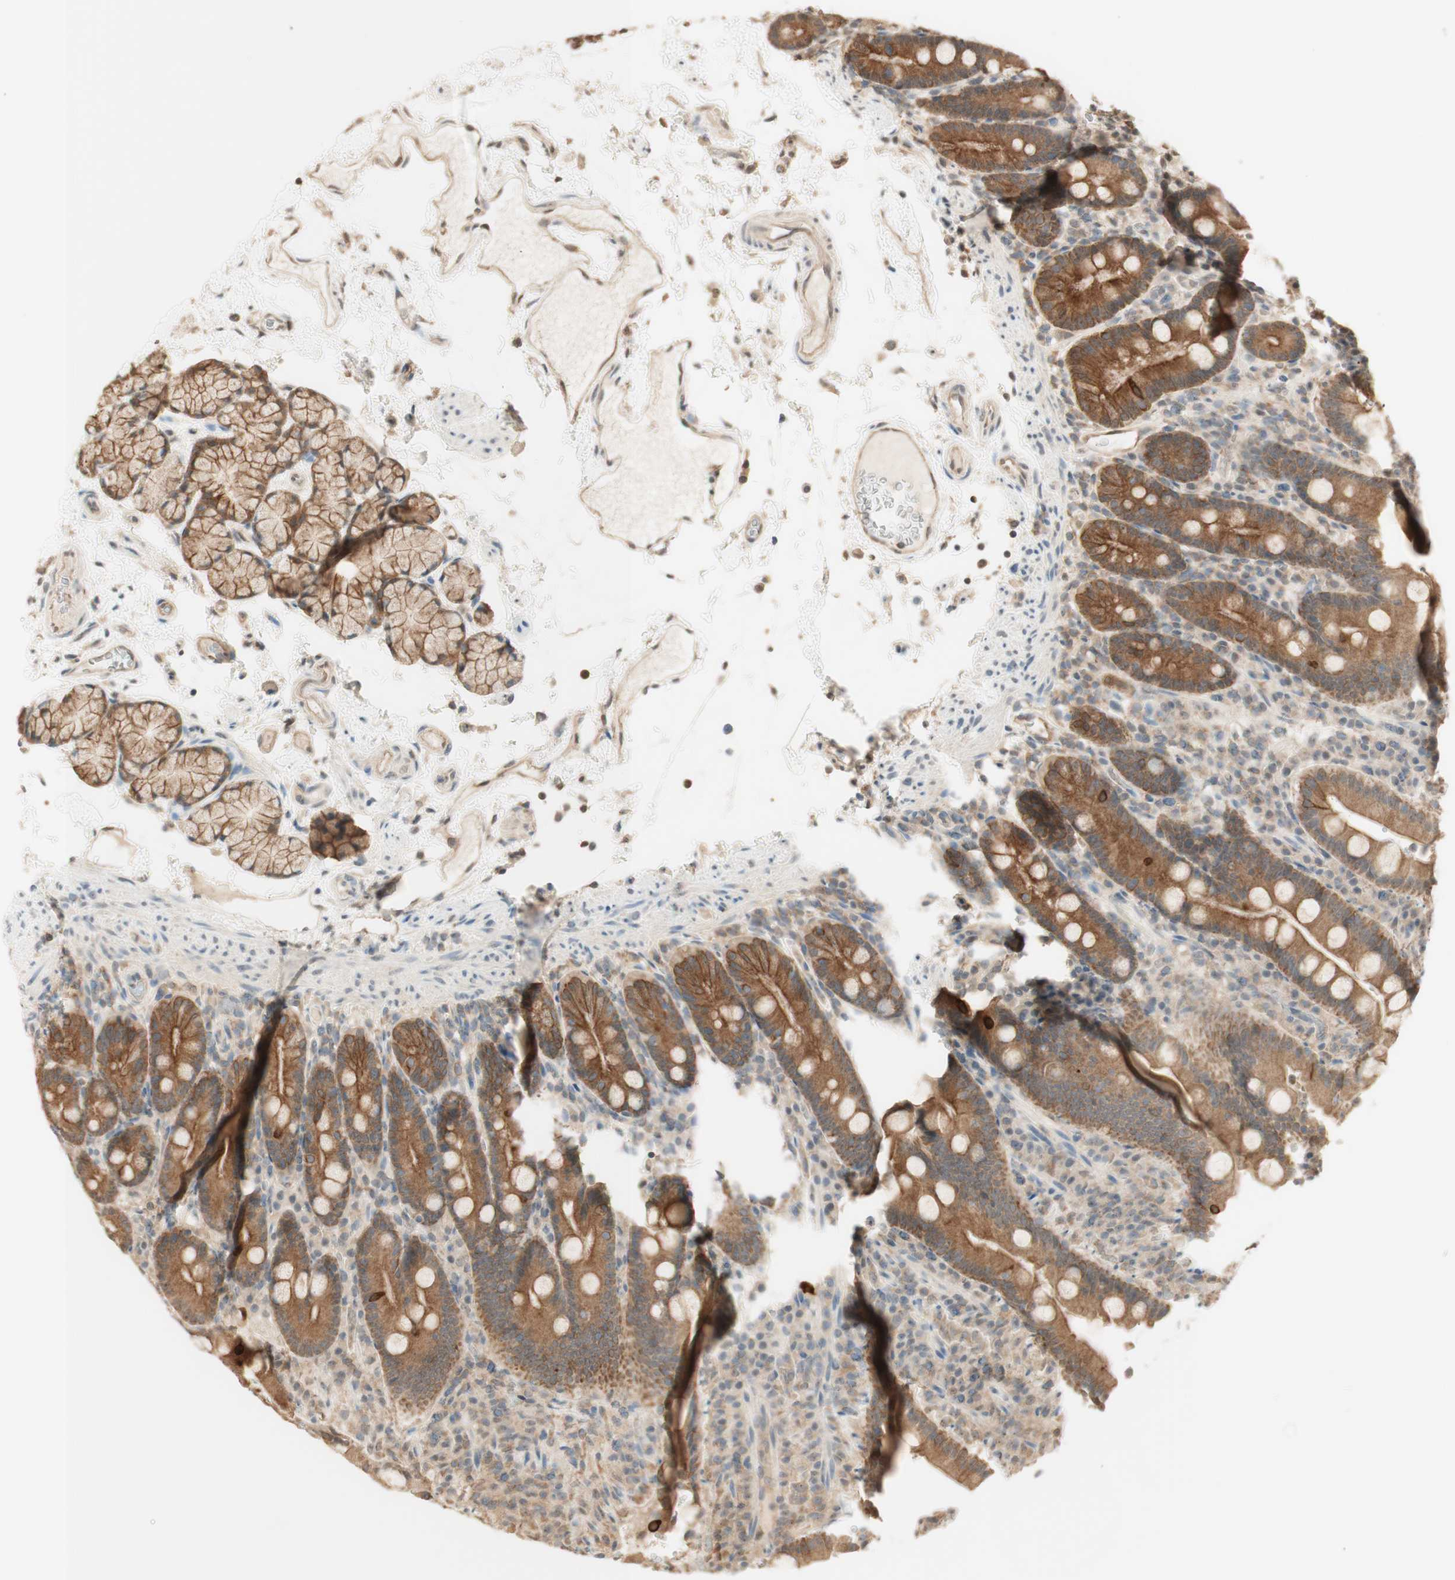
{"staining": {"intensity": "moderate", "quantity": ">75%", "location": "cytoplasmic/membranous"}, "tissue": "duodenum", "cell_type": "Glandular cells", "image_type": "normal", "snomed": [{"axis": "morphology", "description": "Normal tissue, NOS"}, {"axis": "topography", "description": "Small intestine, NOS"}], "caption": "Benign duodenum was stained to show a protein in brown. There is medium levels of moderate cytoplasmic/membranous staining in about >75% of glandular cells.", "gene": "SPINT2", "patient": {"sex": "female", "age": 71}}